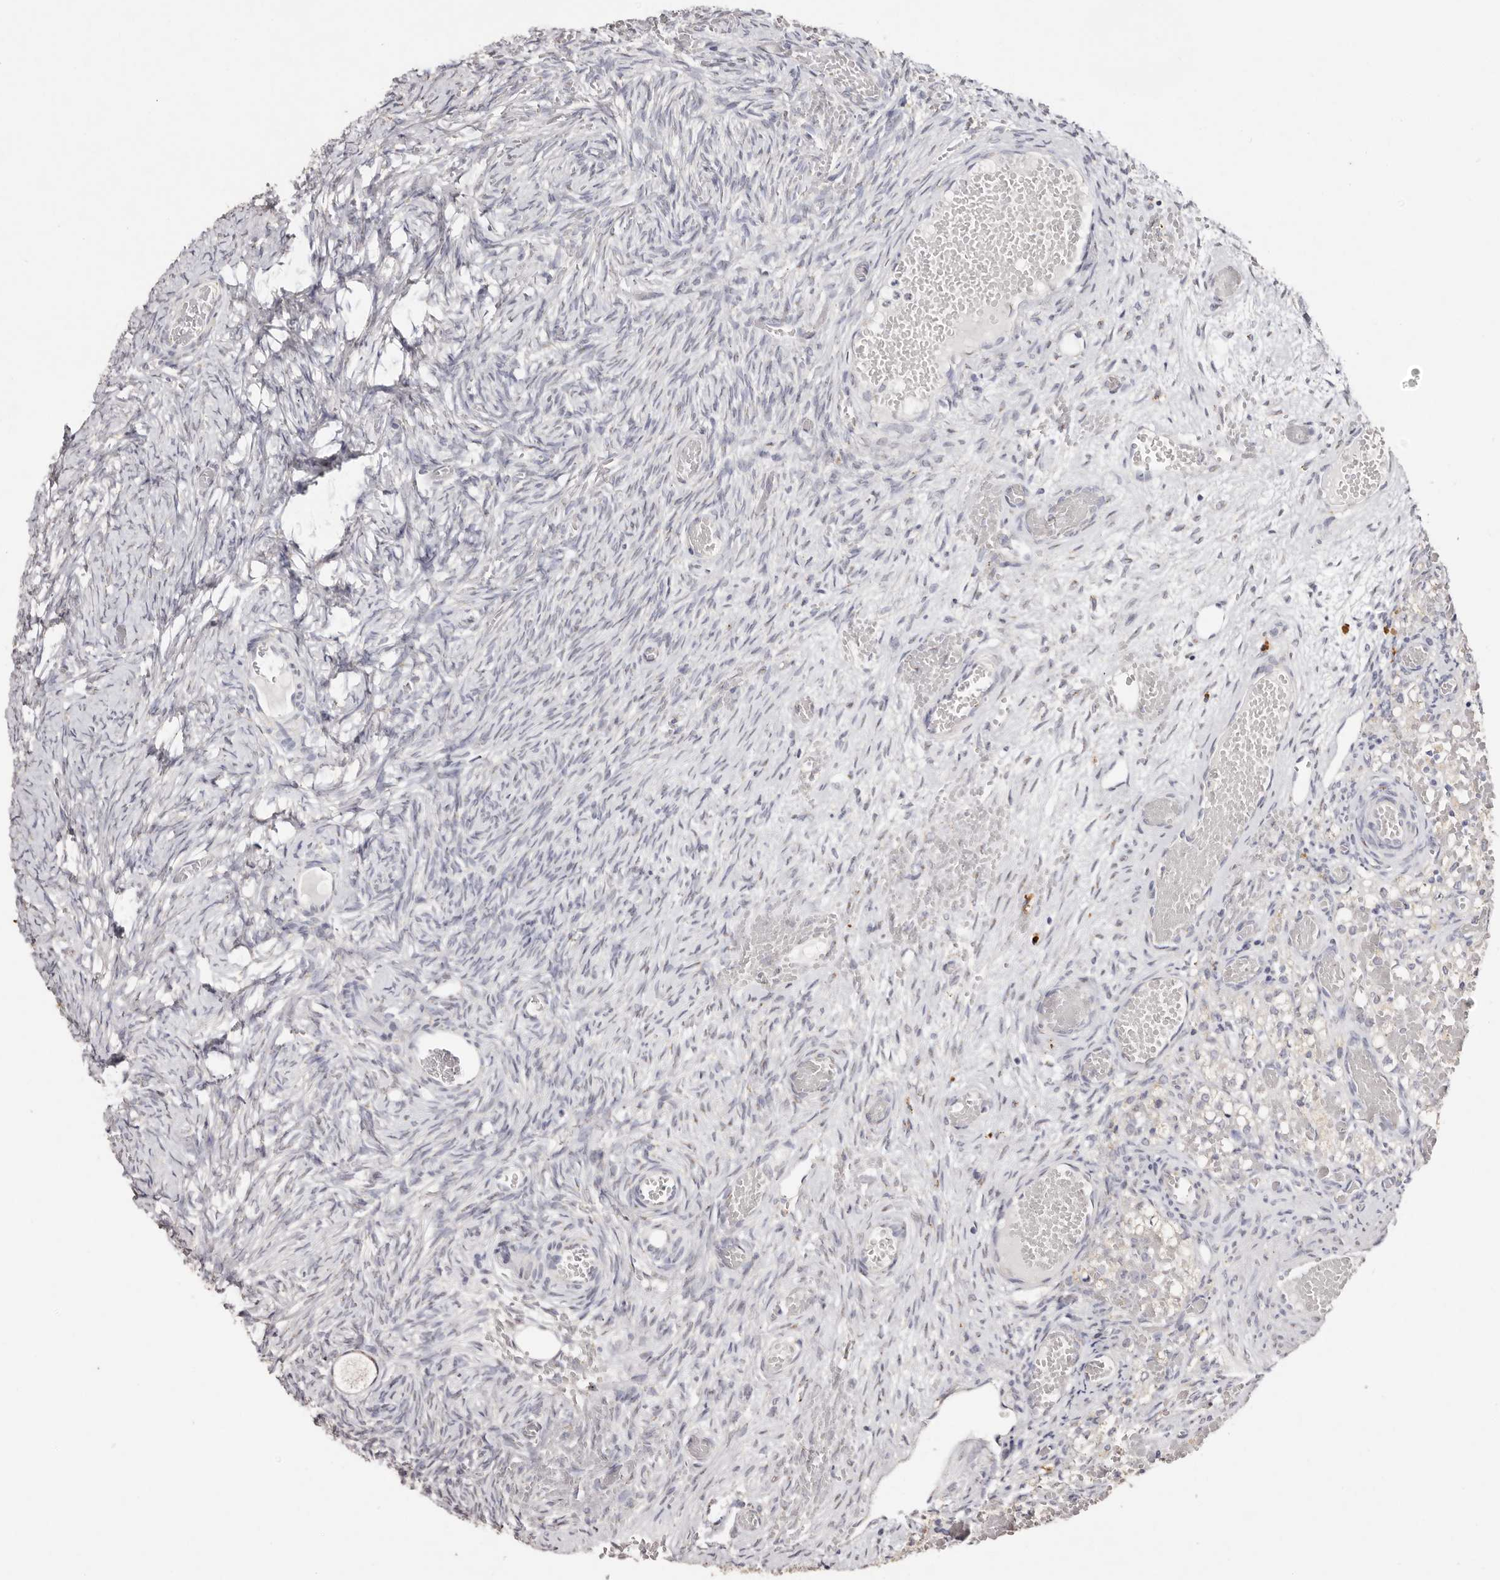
{"staining": {"intensity": "negative", "quantity": "none", "location": "none"}, "tissue": "ovary", "cell_type": "Follicle cells", "image_type": "normal", "snomed": [{"axis": "morphology", "description": "Adenocarcinoma, NOS"}, {"axis": "topography", "description": "Endometrium"}], "caption": "Benign ovary was stained to show a protein in brown. There is no significant staining in follicle cells. Brightfield microscopy of immunohistochemistry (IHC) stained with DAB (brown) and hematoxylin (blue), captured at high magnification.", "gene": "LGALS7B", "patient": {"sex": "female", "age": 32}}